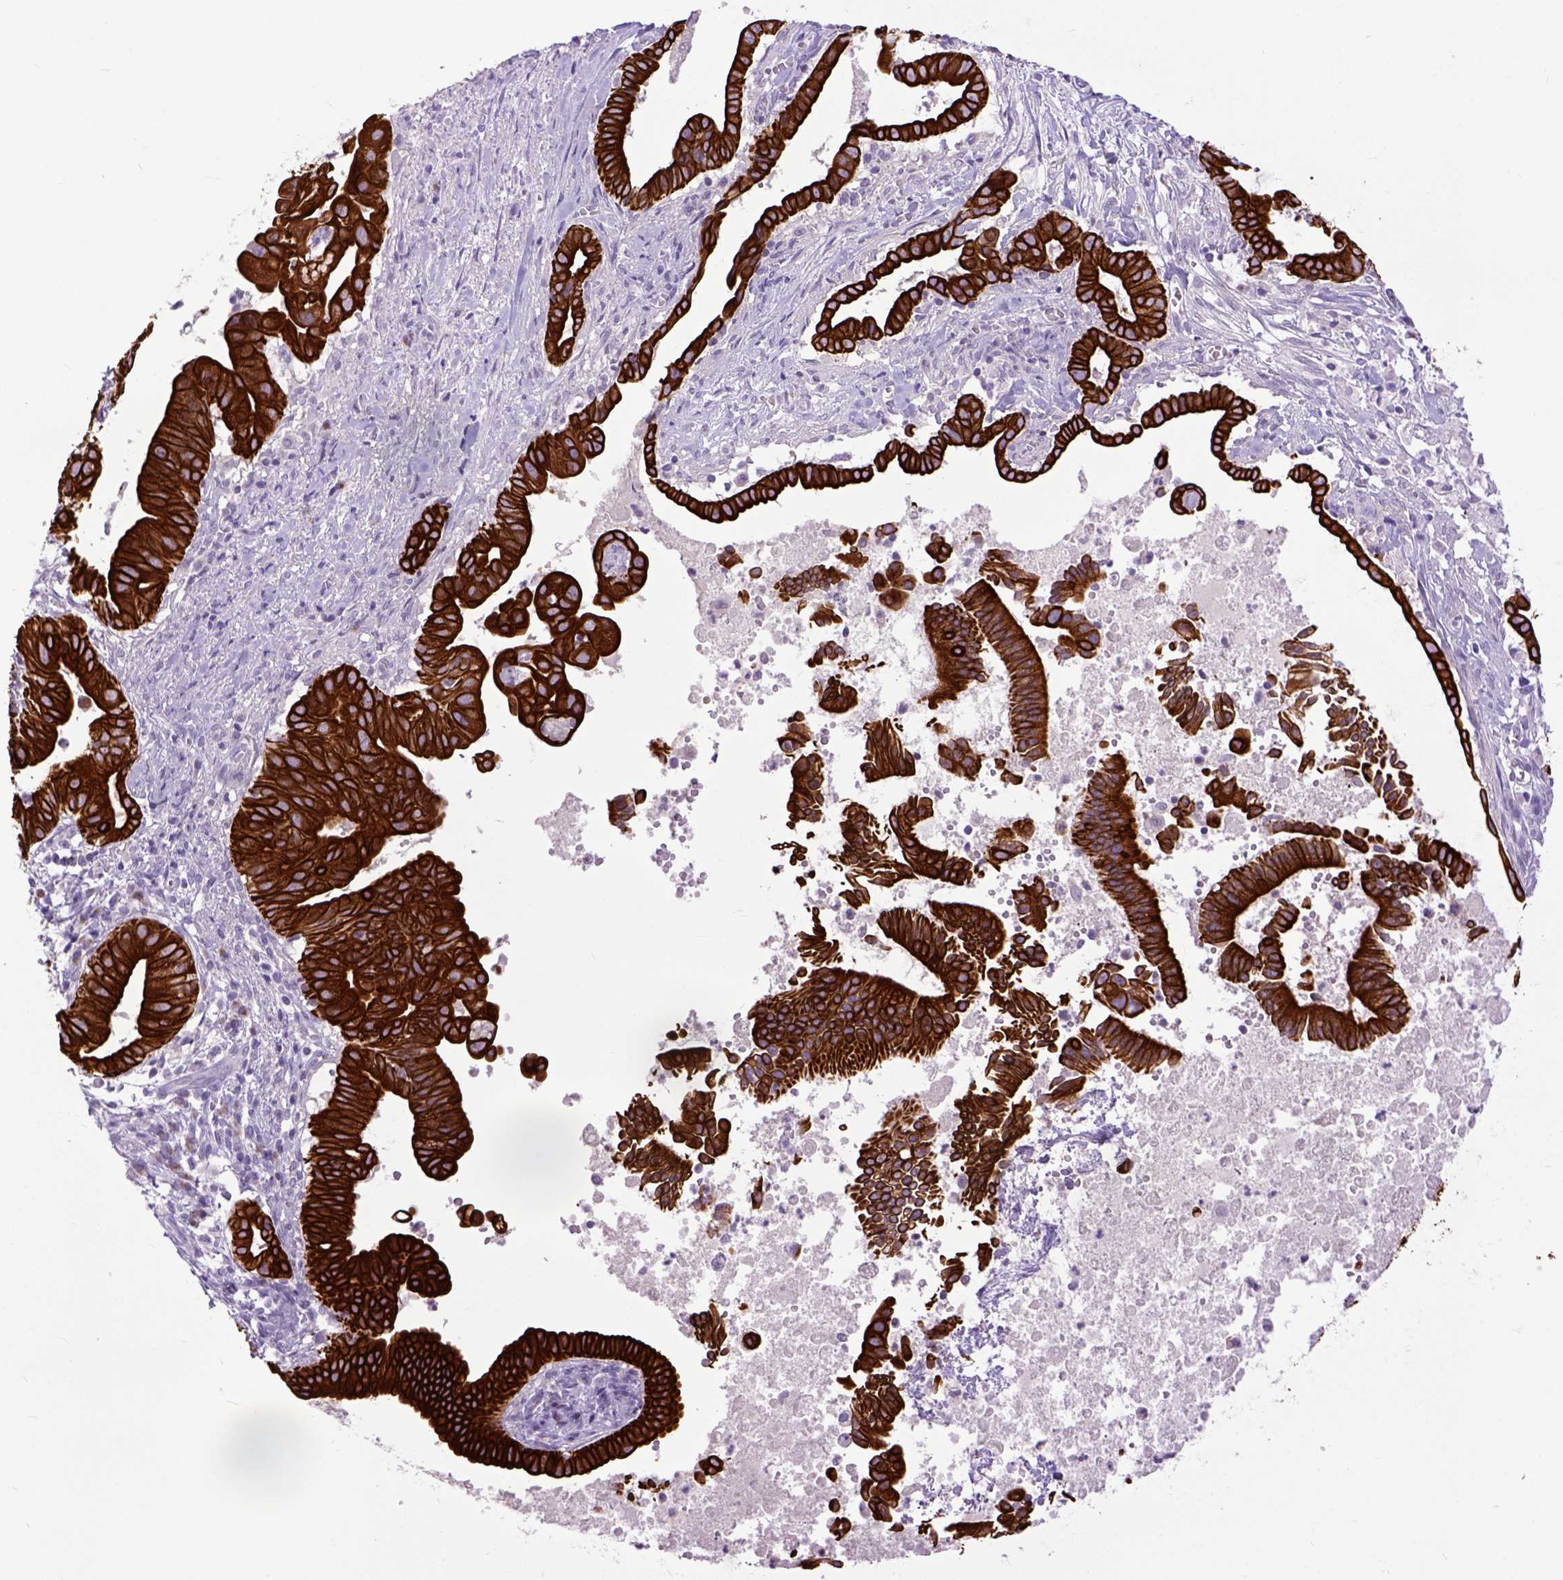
{"staining": {"intensity": "strong", "quantity": ">75%", "location": "cytoplasmic/membranous"}, "tissue": "pancreatic cancer", "cell_type": "Tumor cells", "image_type": "cancer", "snomed": [{"axis": "morphology", "description": "Adenocarcinoma, NOS"}, {"axis": "topography", "description": "Pancreas"}], "caption": "A micrograph of human pancreatic cancer stained for a protein exhibits strong cytoplasmic/membranous brown staining in tumor cells.", "gene": "RAB25", "patient": {"sex": "male", "age": 61}}